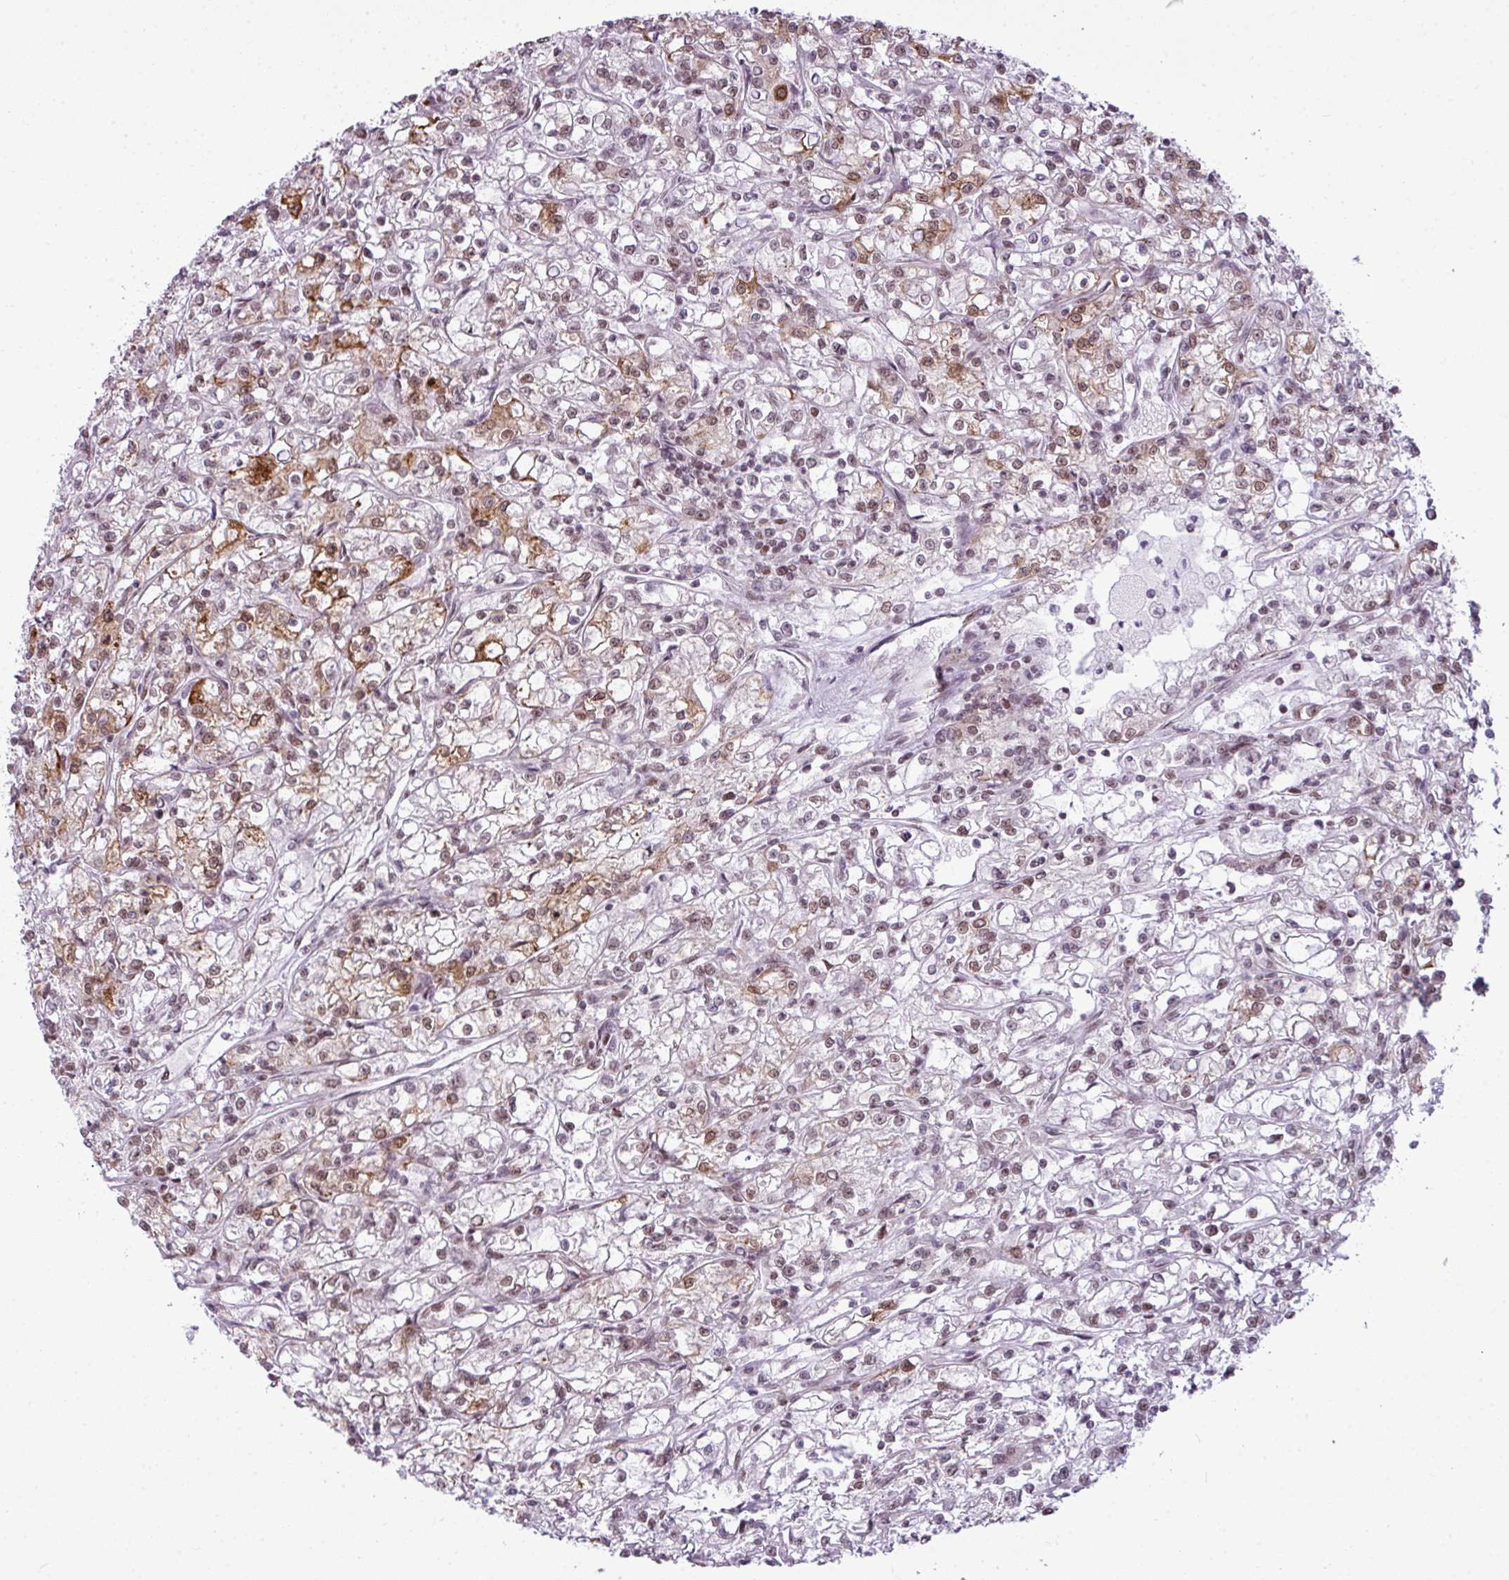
{"staining": {"intensity": "moderate", "quantity": ">75%", "location": "cytoplasmic/membranous,nuclear"}, "tissue": "renal cancer", "cell_type": "Tumor cells", "image_type": "cancer", "snomed": [{"axis": "morphology", "description": "Adenocarcinoma, NOS"}, {"axis": "topography", "description": "Kidney"}], "caption": "Human renal cancer (adenocarcinoma) stained with a protein marker demonstrates moderate staining in tumor cells.", "gene": "ARL6IP4", "patient": {"sex": "female", "age": 59}}